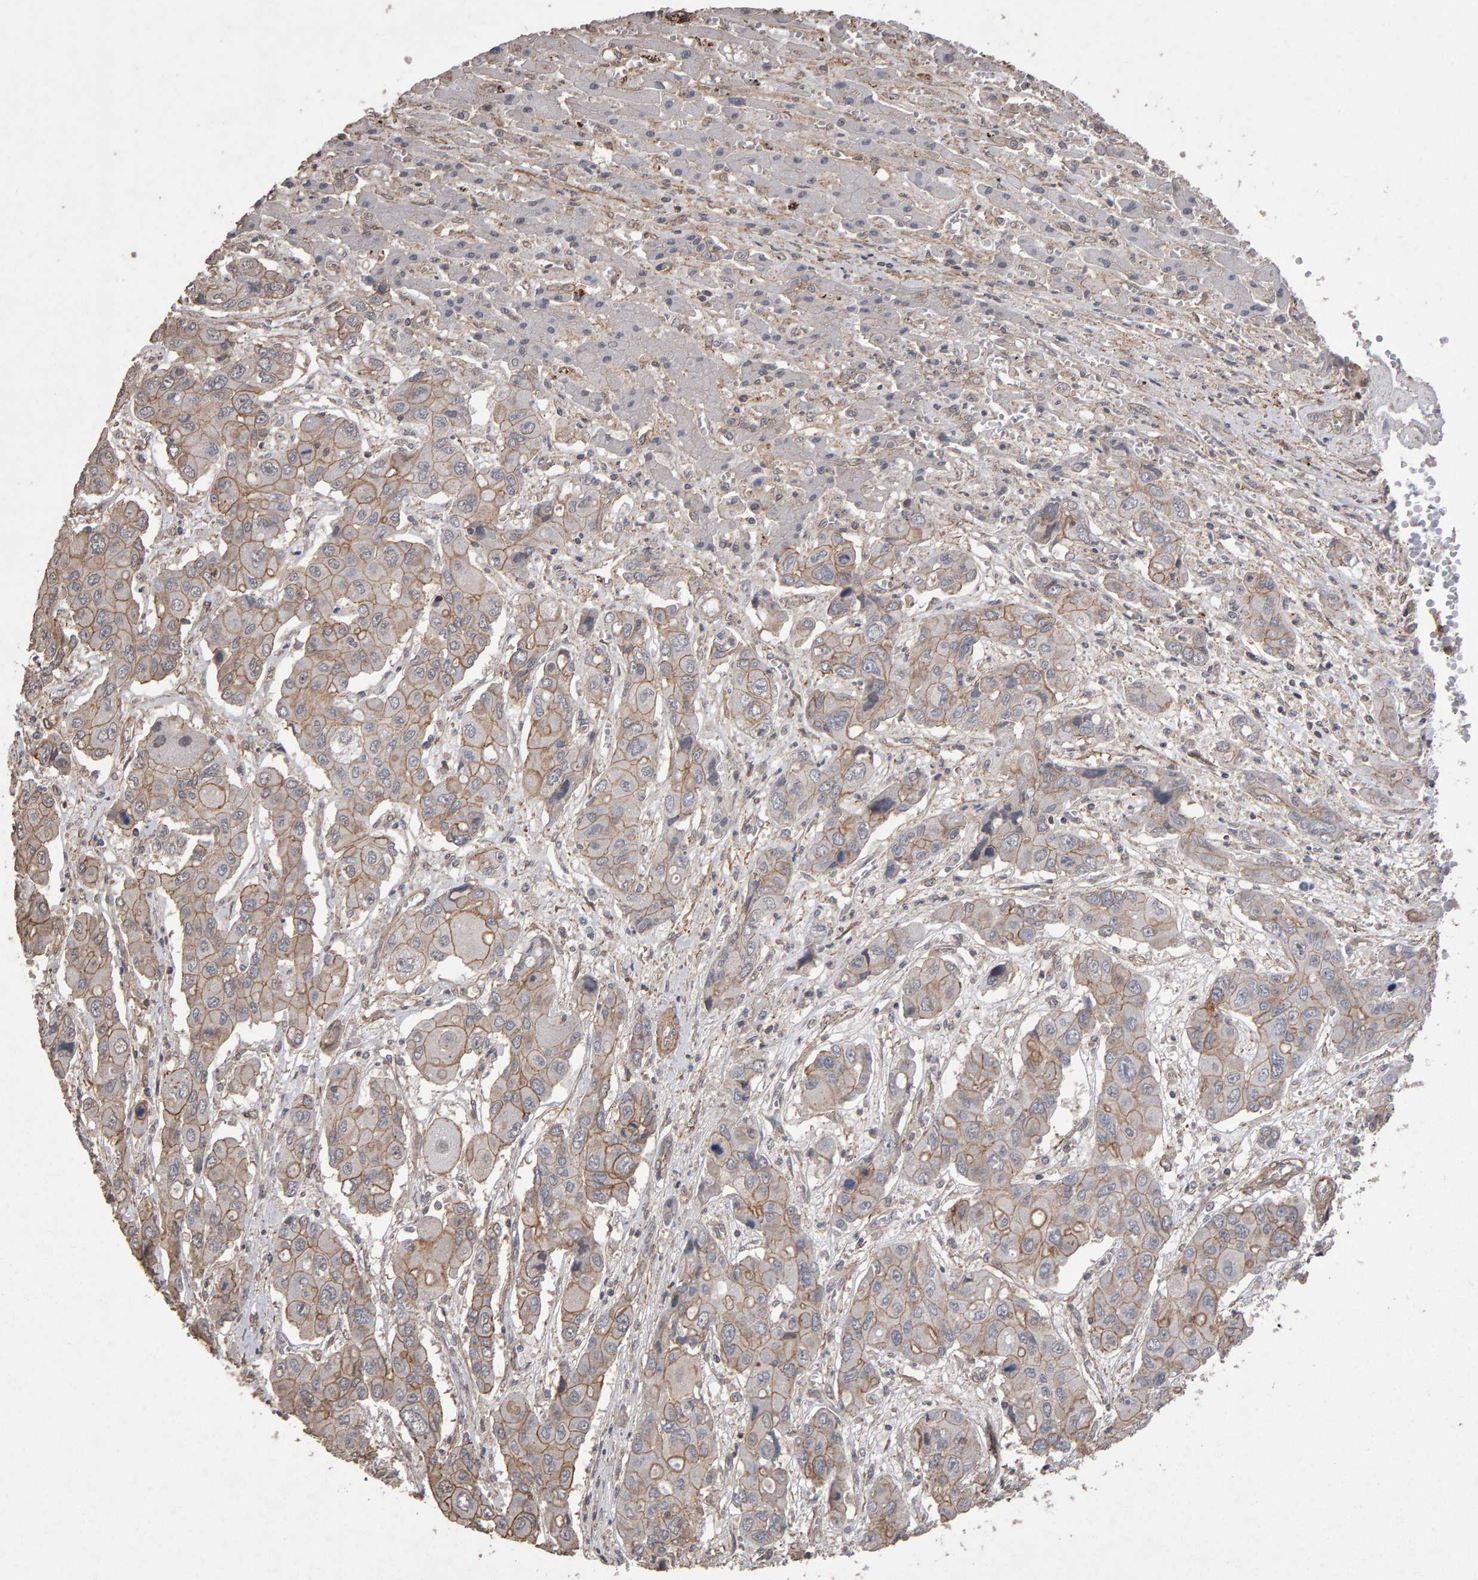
{"staining": {"intensity": "moderate", "quantity": "25%-75%", "location": "cytoplasmic/membranous"}, "tissue": "liver cancer", "cell_type": "Tumor cells", "image_type": "cancer", "snomed": [{"axis": "morphology", "description": "Cholangiocarcinoma"}, {"axis": "topography", "description": "Liver"}], "caption": "A high-resolution image shows immunohistochemistry staining of cholangiocarcinoma (liver), which exhibits moderate cytoplasmic/membranous staining in about 25%-75% of tumor cells.", "gene": "SCRIB", "patient": {"sex": "male", "age": 67}}